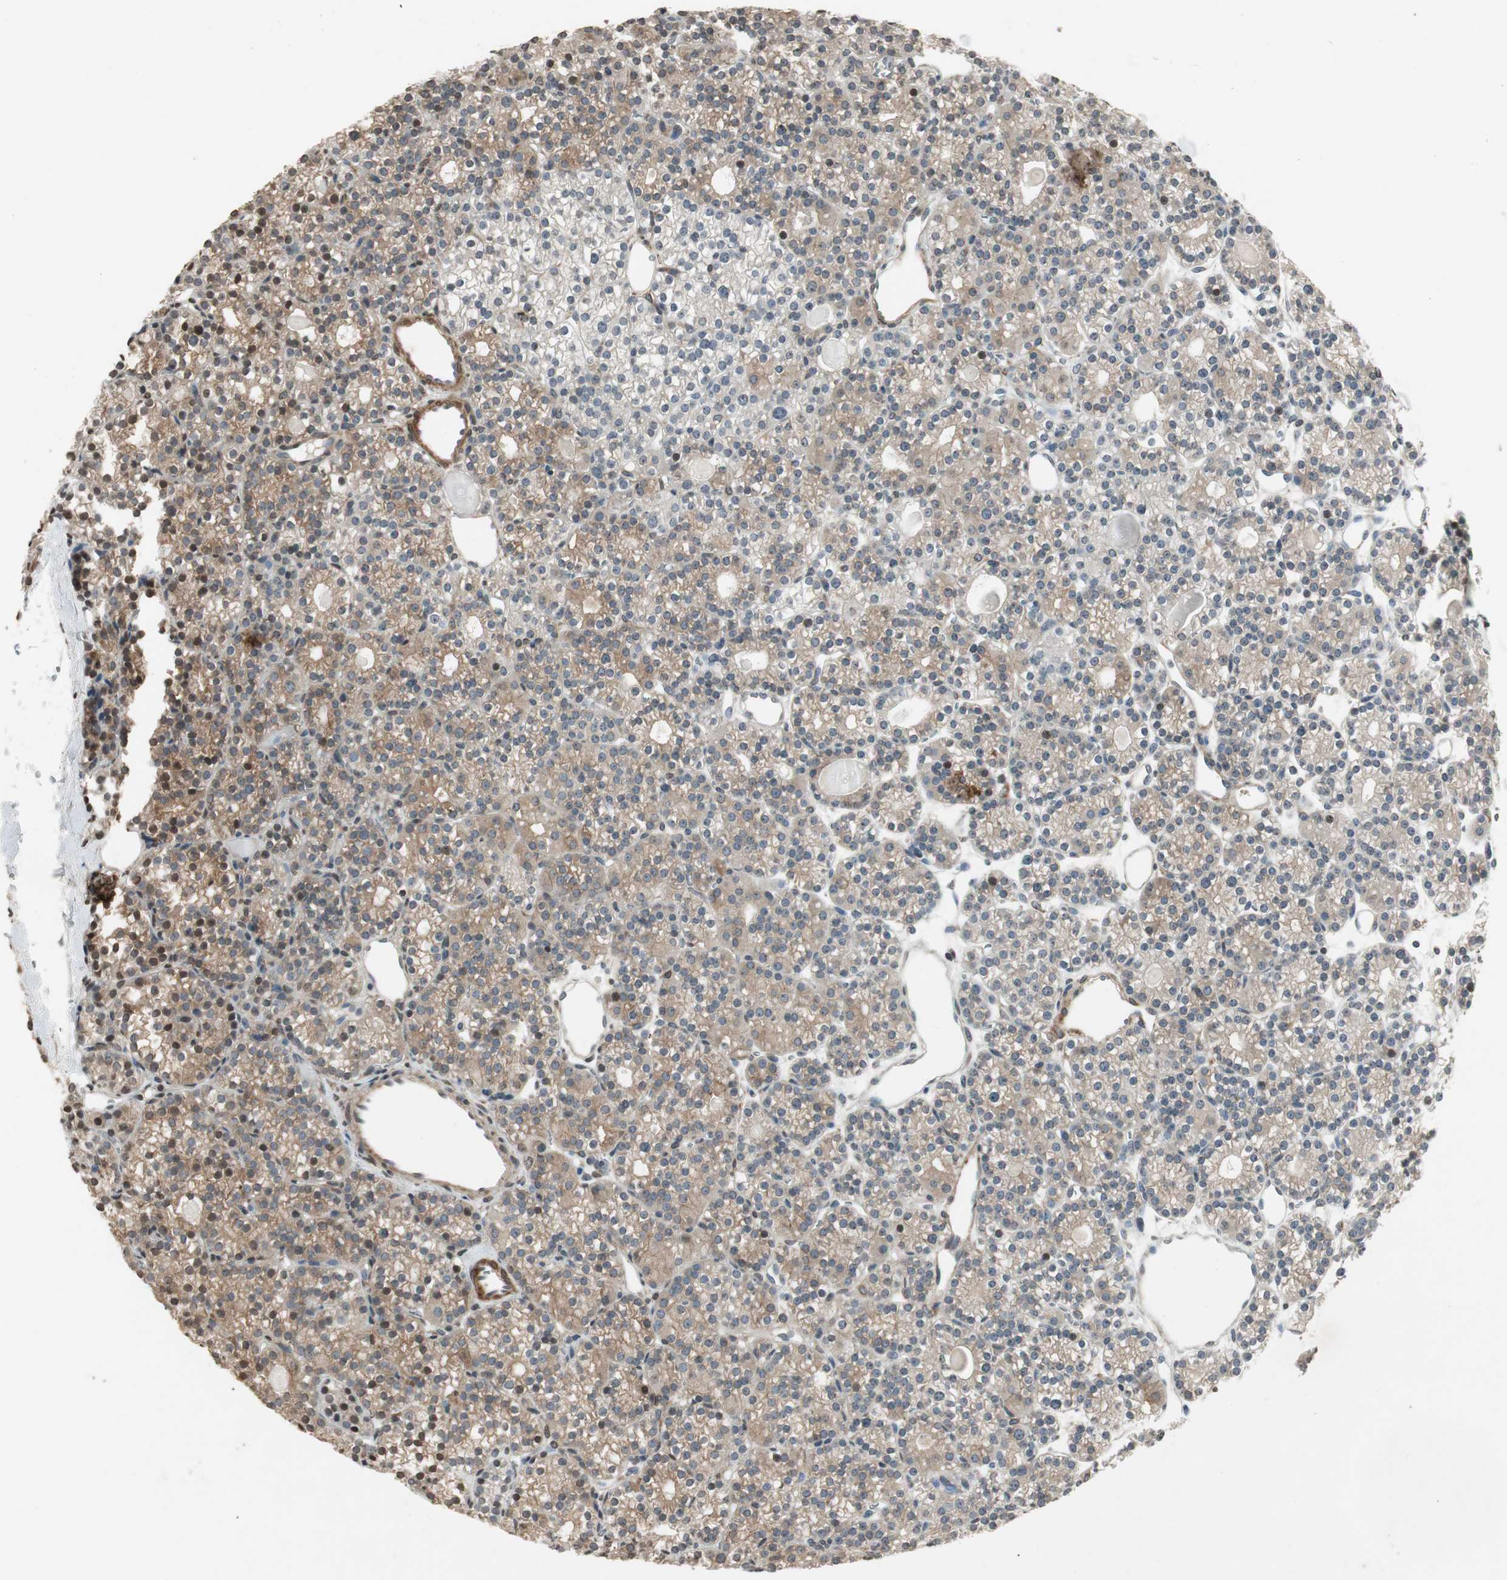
{"staining": {"intensity": "weak", "quantity": ">75%", "location": "cytoplasmic/membranous"}, "tissue": "parathyroid gland", "cell_type": "Glandular cells", "image_type": "normal", "snomed": [{"axis": "morphology", "description": "Normal tissue, NOS"}, {"axis": "topography", "description": "Parathyroid gland"}], "caption": "A brown stain labels weak cytoplasmic/membranous staining of a protein in glandular cells of normal parathyroid gland.", "gene": "PRKG1", "patient": {"sex": "female", "age": 64}}